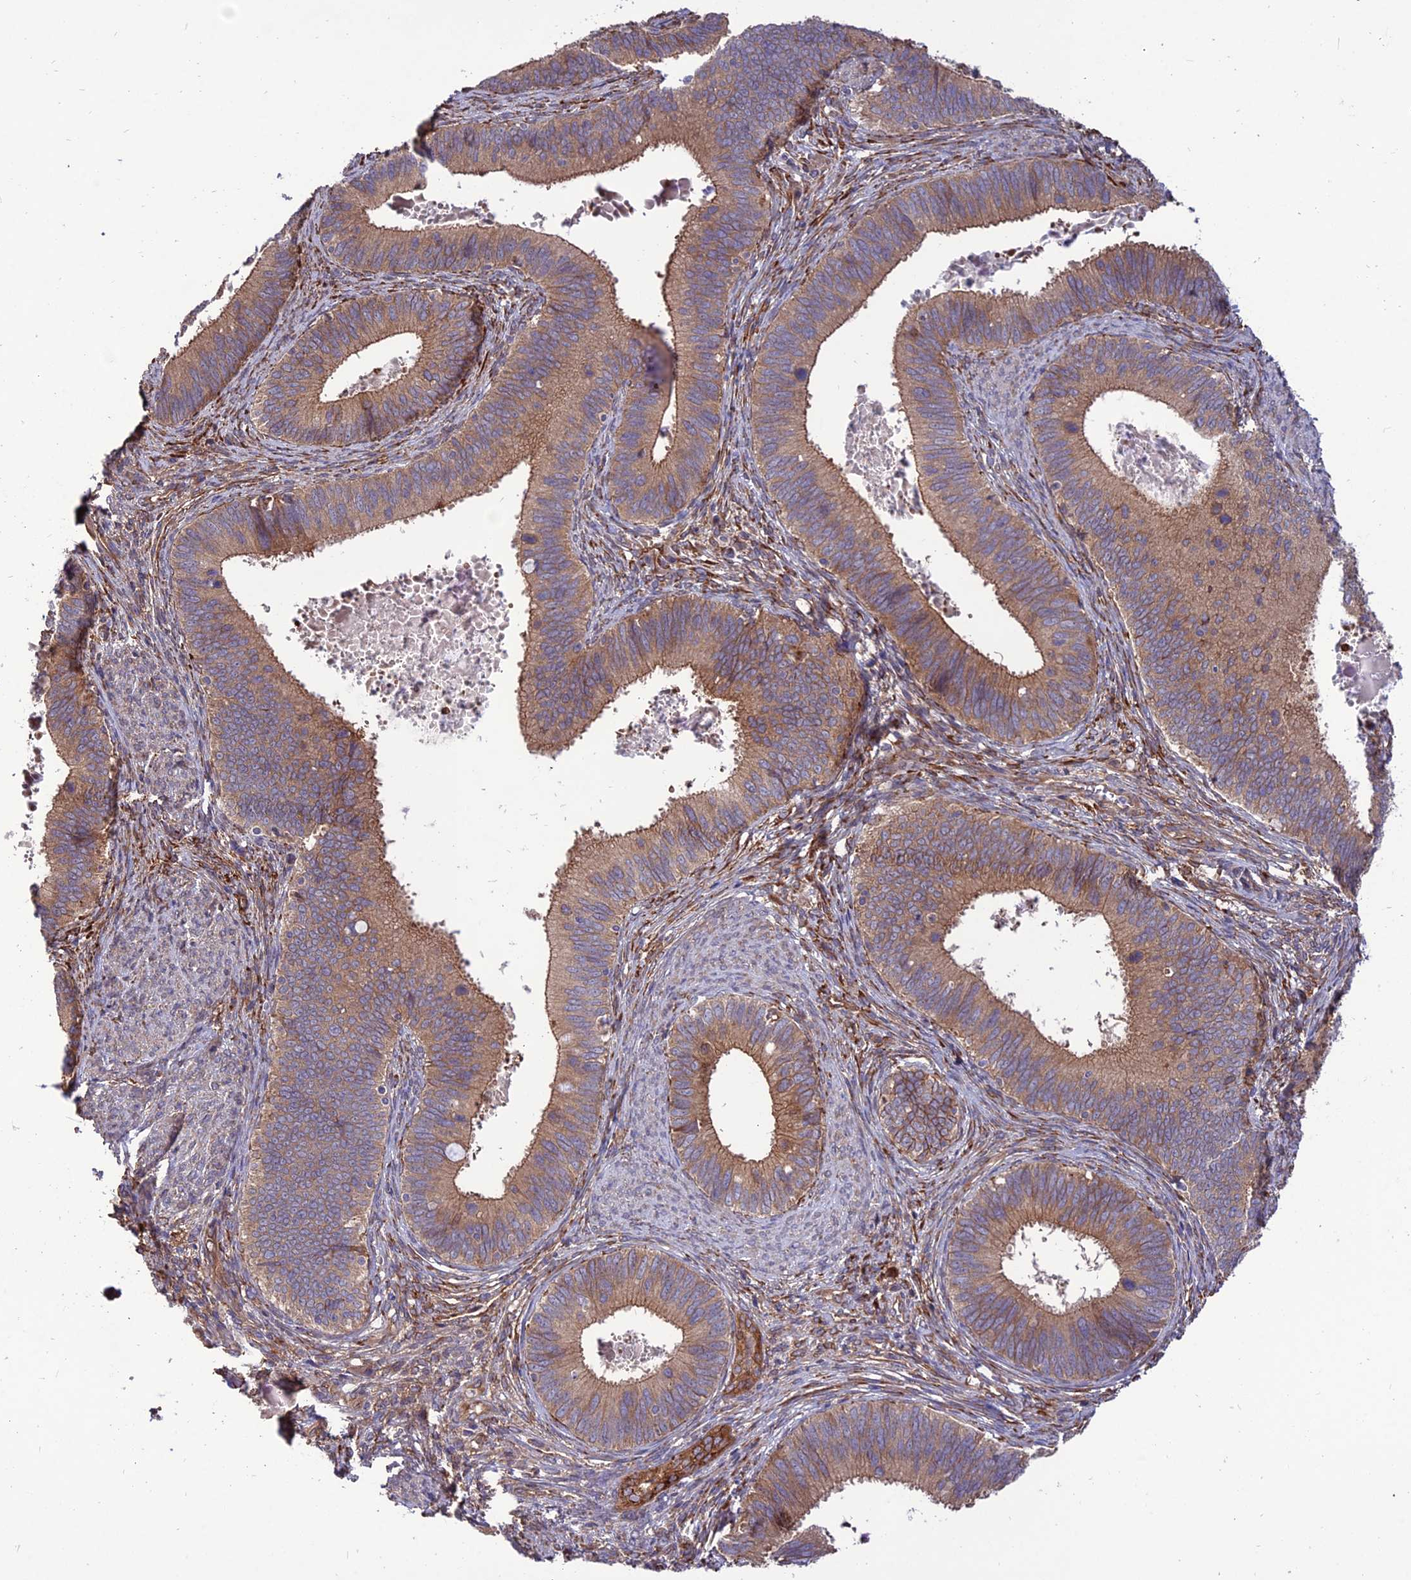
{"staining": {"intensity": "moderate", "quantity": ">75%", "location": "cytoplasmic/membranous"}, "tissue": "cervical cancer", "cell_type": "Tumor cells", "image_type": "cancer", "snomed": [{"axis": "morphology", "description": "Adenocarcinoma, NOS"}, {"axis": "topography", "description": "Cervix"}], "caption": "The image exhibits immunohistochemical staining of cervical cancer (adenocarcinoma). There is moderate cytoplasmic/membranous expression is present in approximately >75% of tumor cells.", "gene": "CRTAP", "patient": {"sex": "female", "age": 42}}